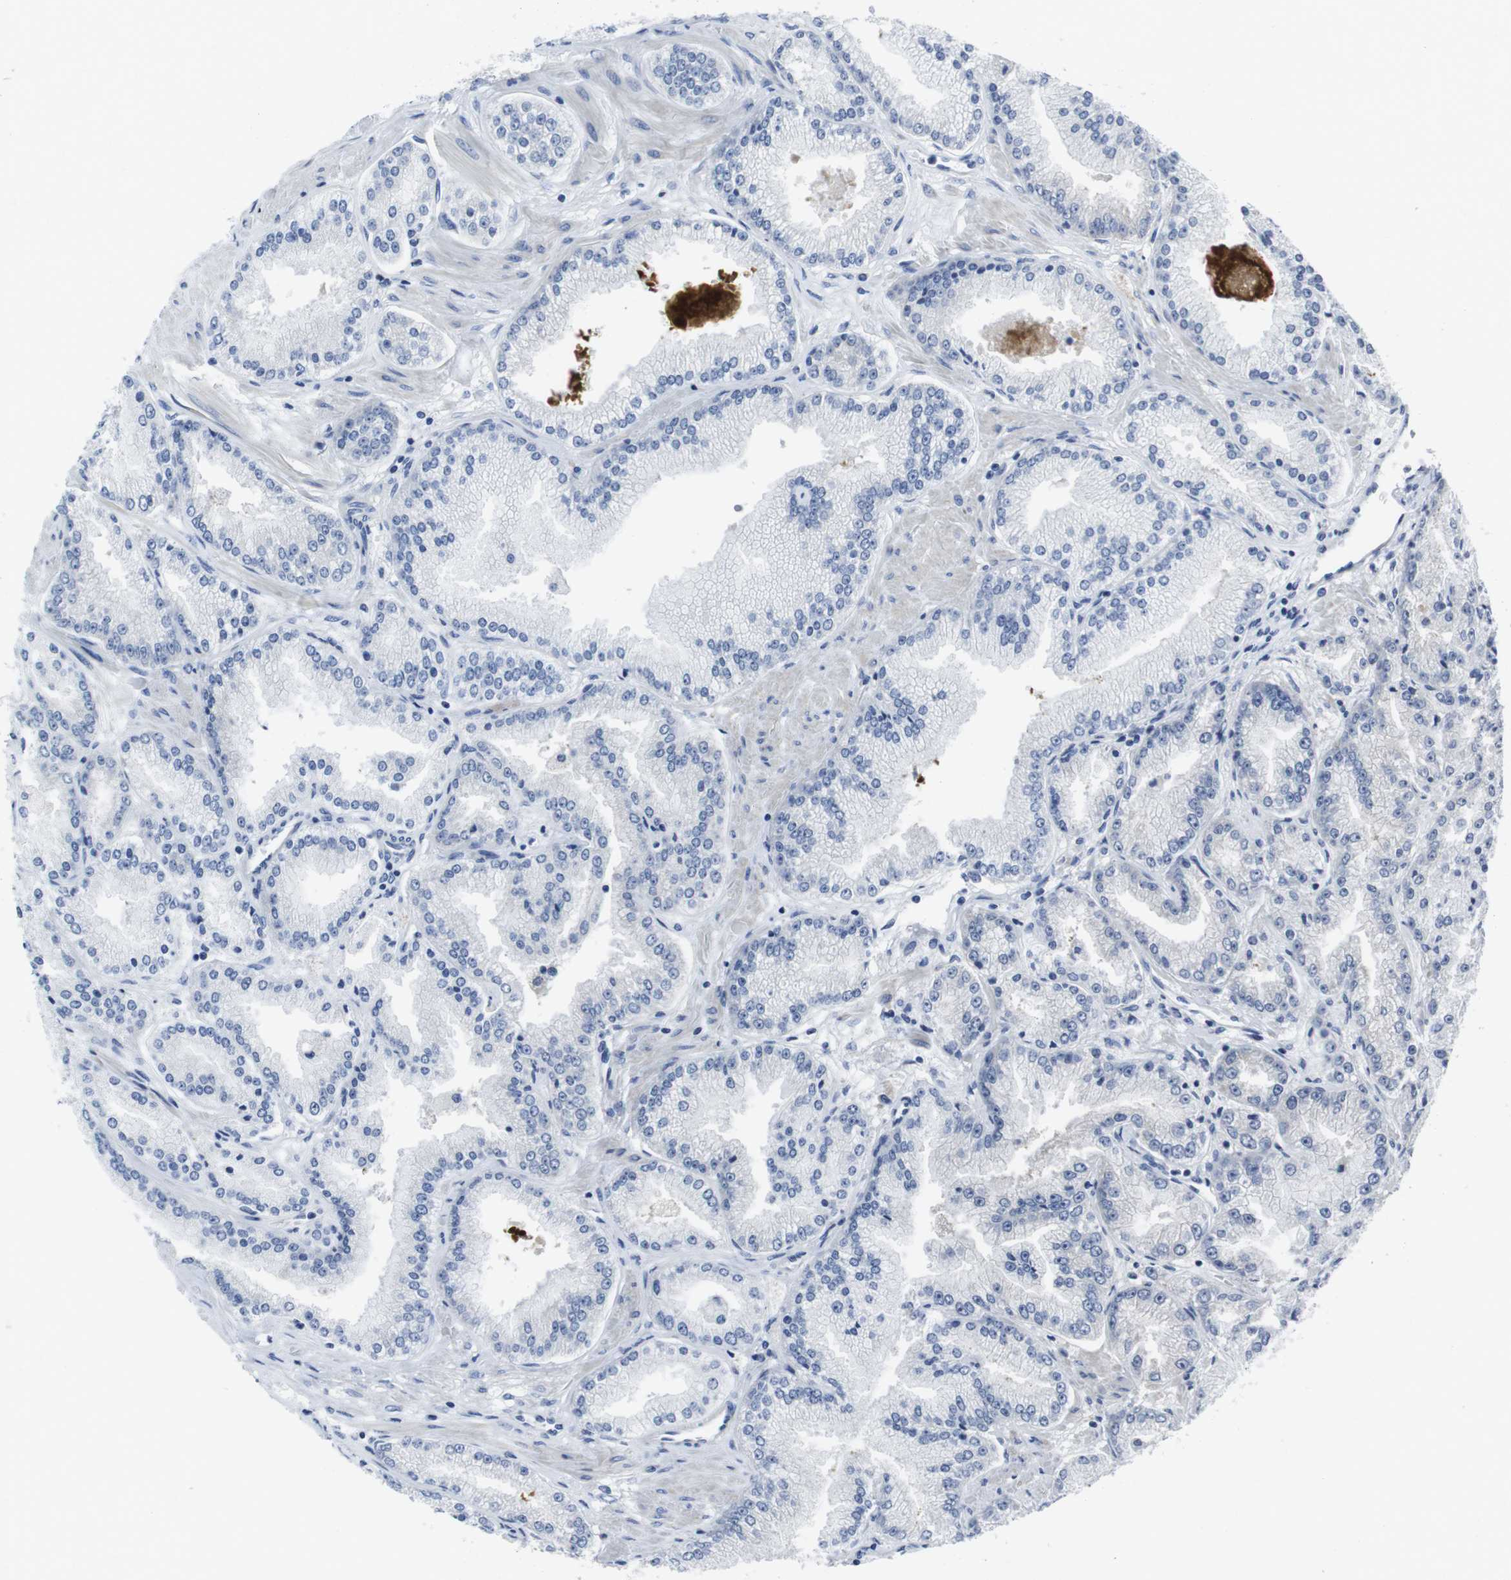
{"staining": {"intensity": "negative", "quantity": "none", "location": "none"}, "tissue": "prostate cancer", "cell_type": "Tumor cells", "image_type": "cancer", "snomed": [{"axis": "morphology", "description": "Adenocarcinoma, High grade"}, {"axis": "topography", "description": "Prostate"}], "caption": "IHC micrograph of human prostate high-grade adenocarcinoma stained for a protein (brown), which displays no staining in tumor cells.", "gene": "EIF4A1", "patient": {"sex": "male", "age": 61}}